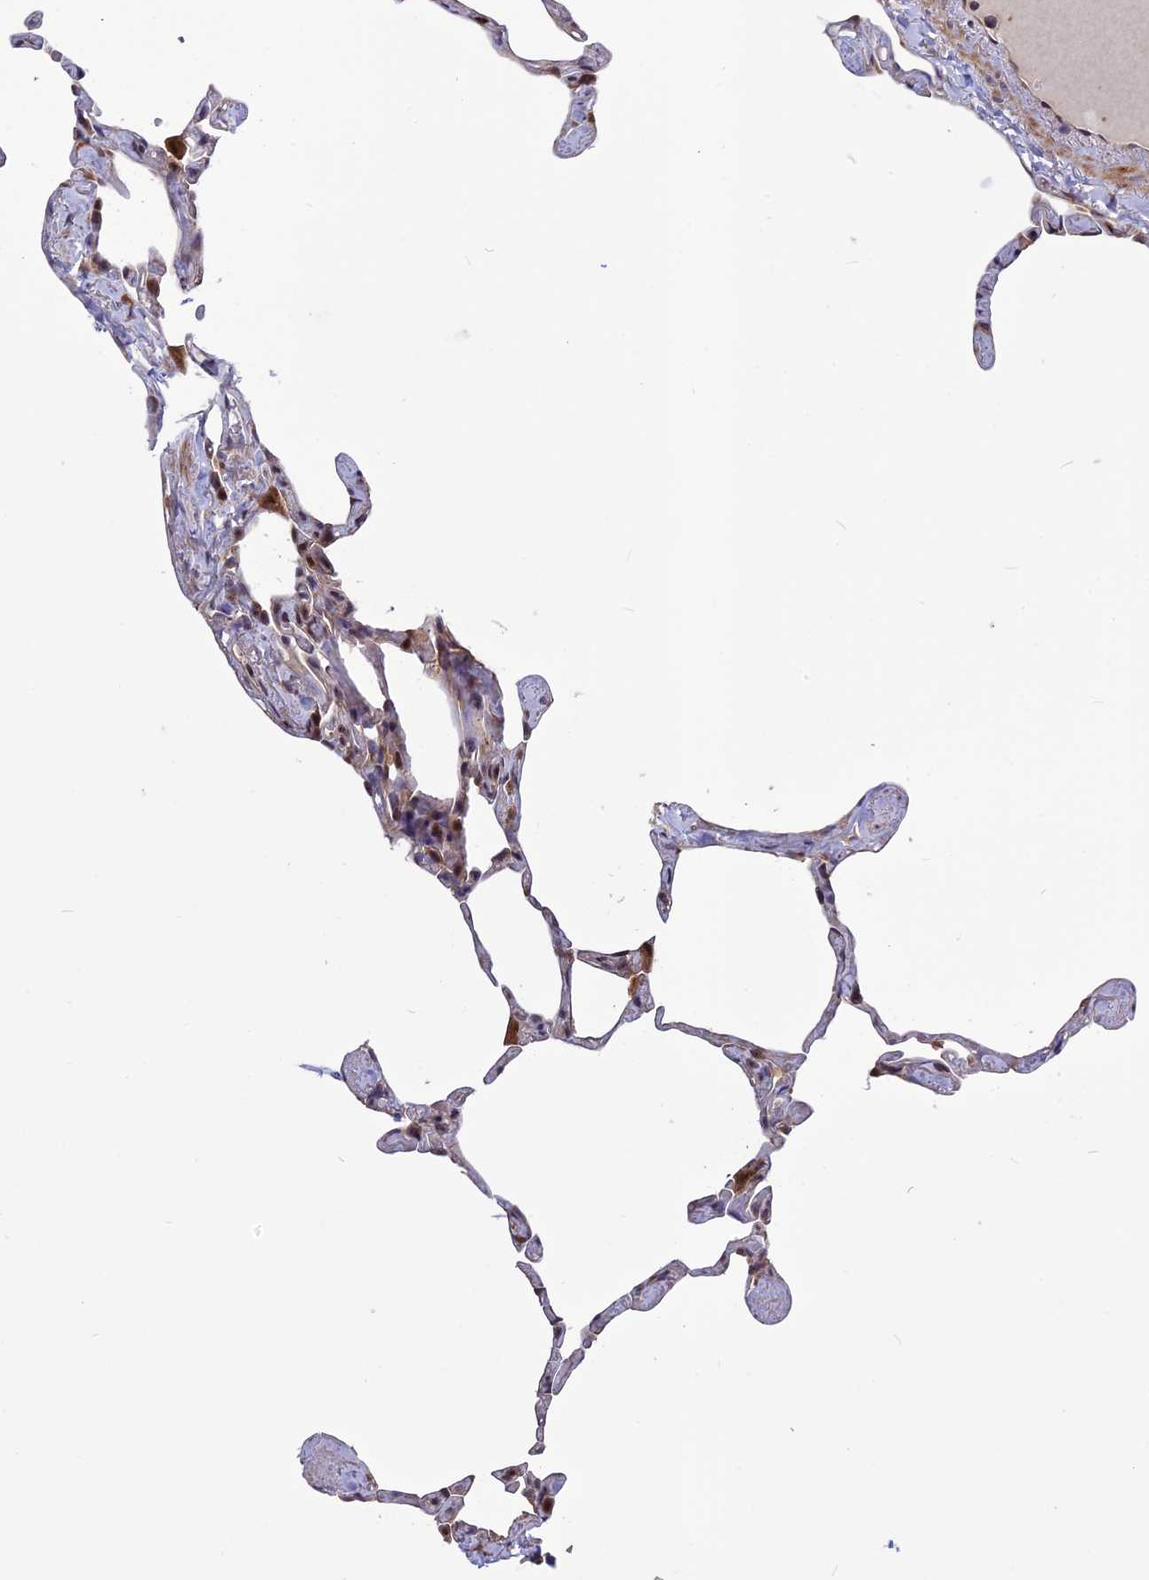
{"staining": {"intensity": "negative", "quantity": "none", "location": "none"}, "tissue": "lung", "cell_type": "Alveolar cells", "image_type": "normal", "snomed": [{"axis": "morphology", "description": "Normal tissue, NOS"}, {"axis": "topography", "description": "Lung"}], "caption": "Alveolar cells are negative for protein expression in unremarkable human lung. (Brightfield microscopy of DAB immunohistochemistry (IHC) at high magnification).", "gene": "SPG21", "patient": {"sex": "male", "age": 65}}